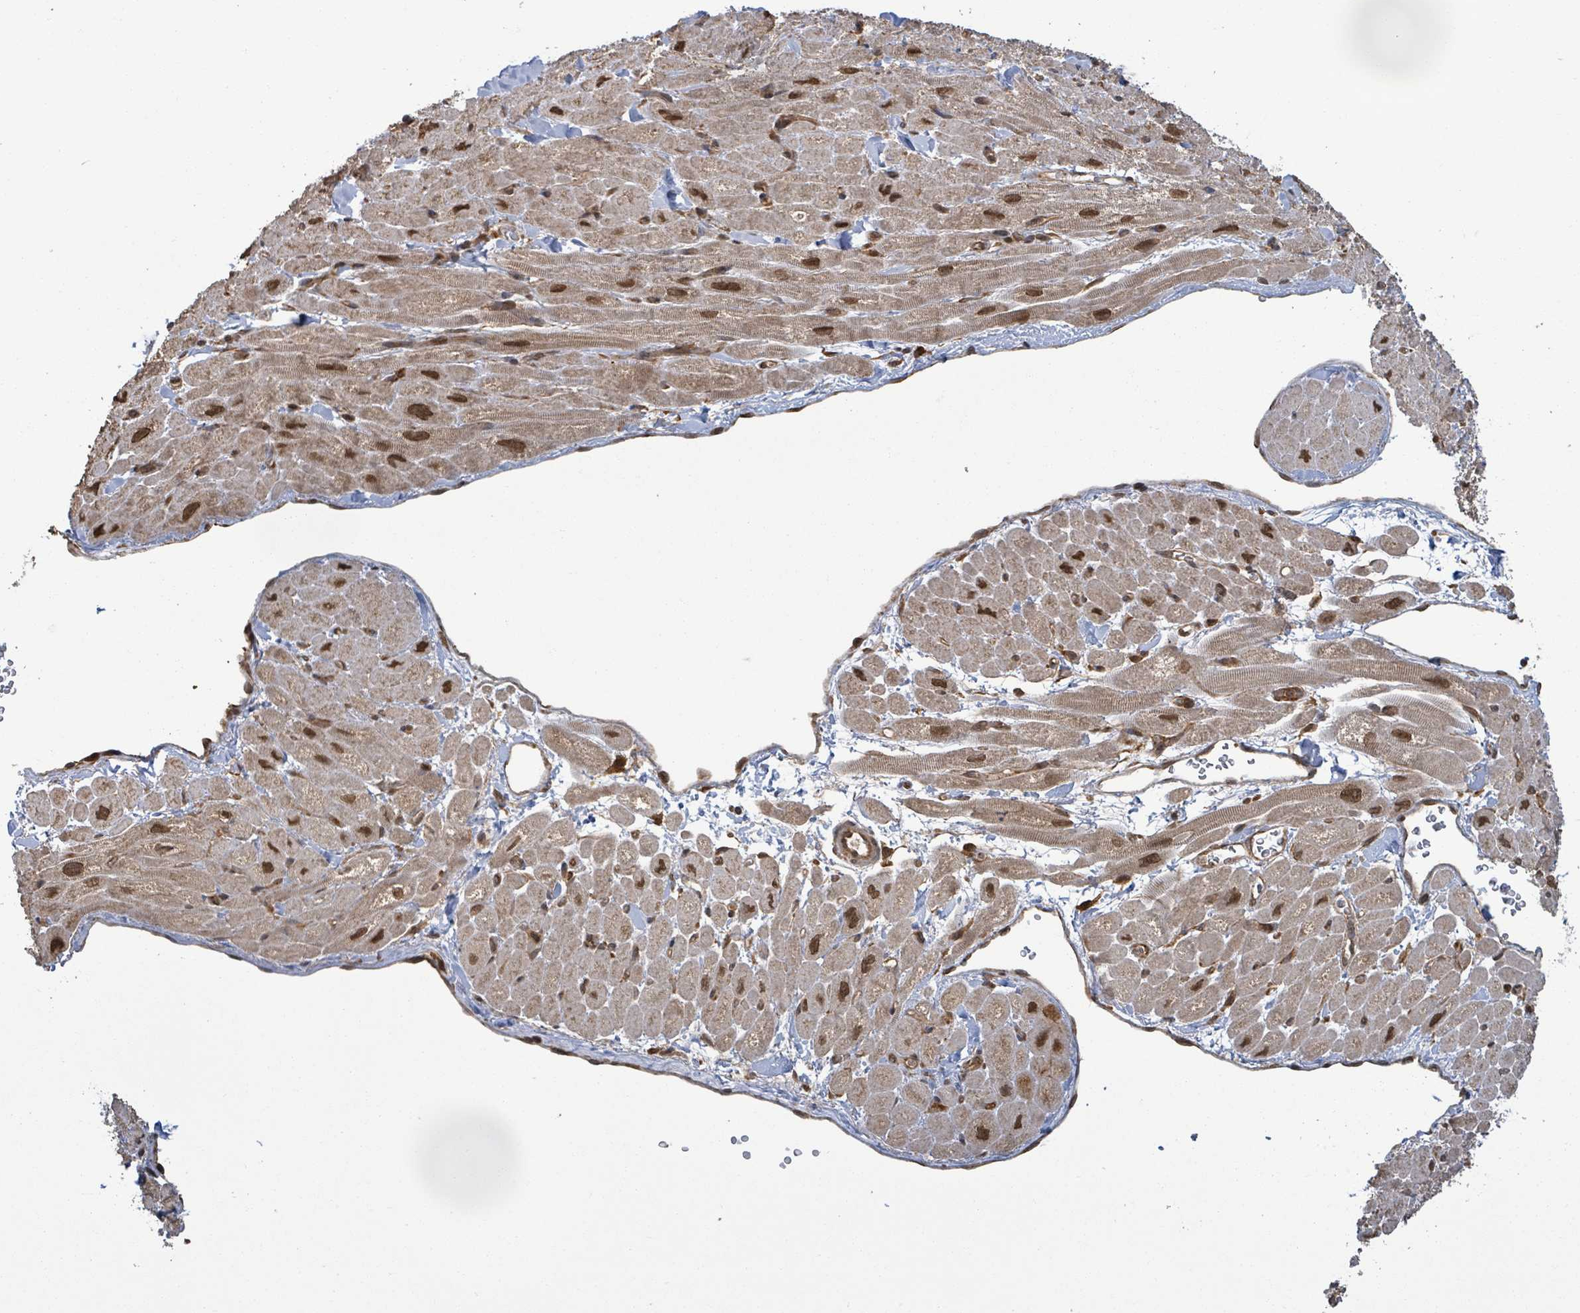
{"staining": {"intensity": "strong", "quantity": "25%-75%", "location": "nuclear"}, "tissue": "heart muscle", "cell_type": "Cardiomyocytes", "image_type": "normal", "snomed": [{"axis": "morphology", "description": "Normal tissue, NOS"}, {"axis": "topography", "description": "Heart"}], "caption": "Protein expression analysis of normal human heart muscle reveals strong nuclear positivity in approximately 25%-75% of cardiomyocytes.", "gene": "ENSG00000256500", "patient": {"sex": "male", "age": 65}}